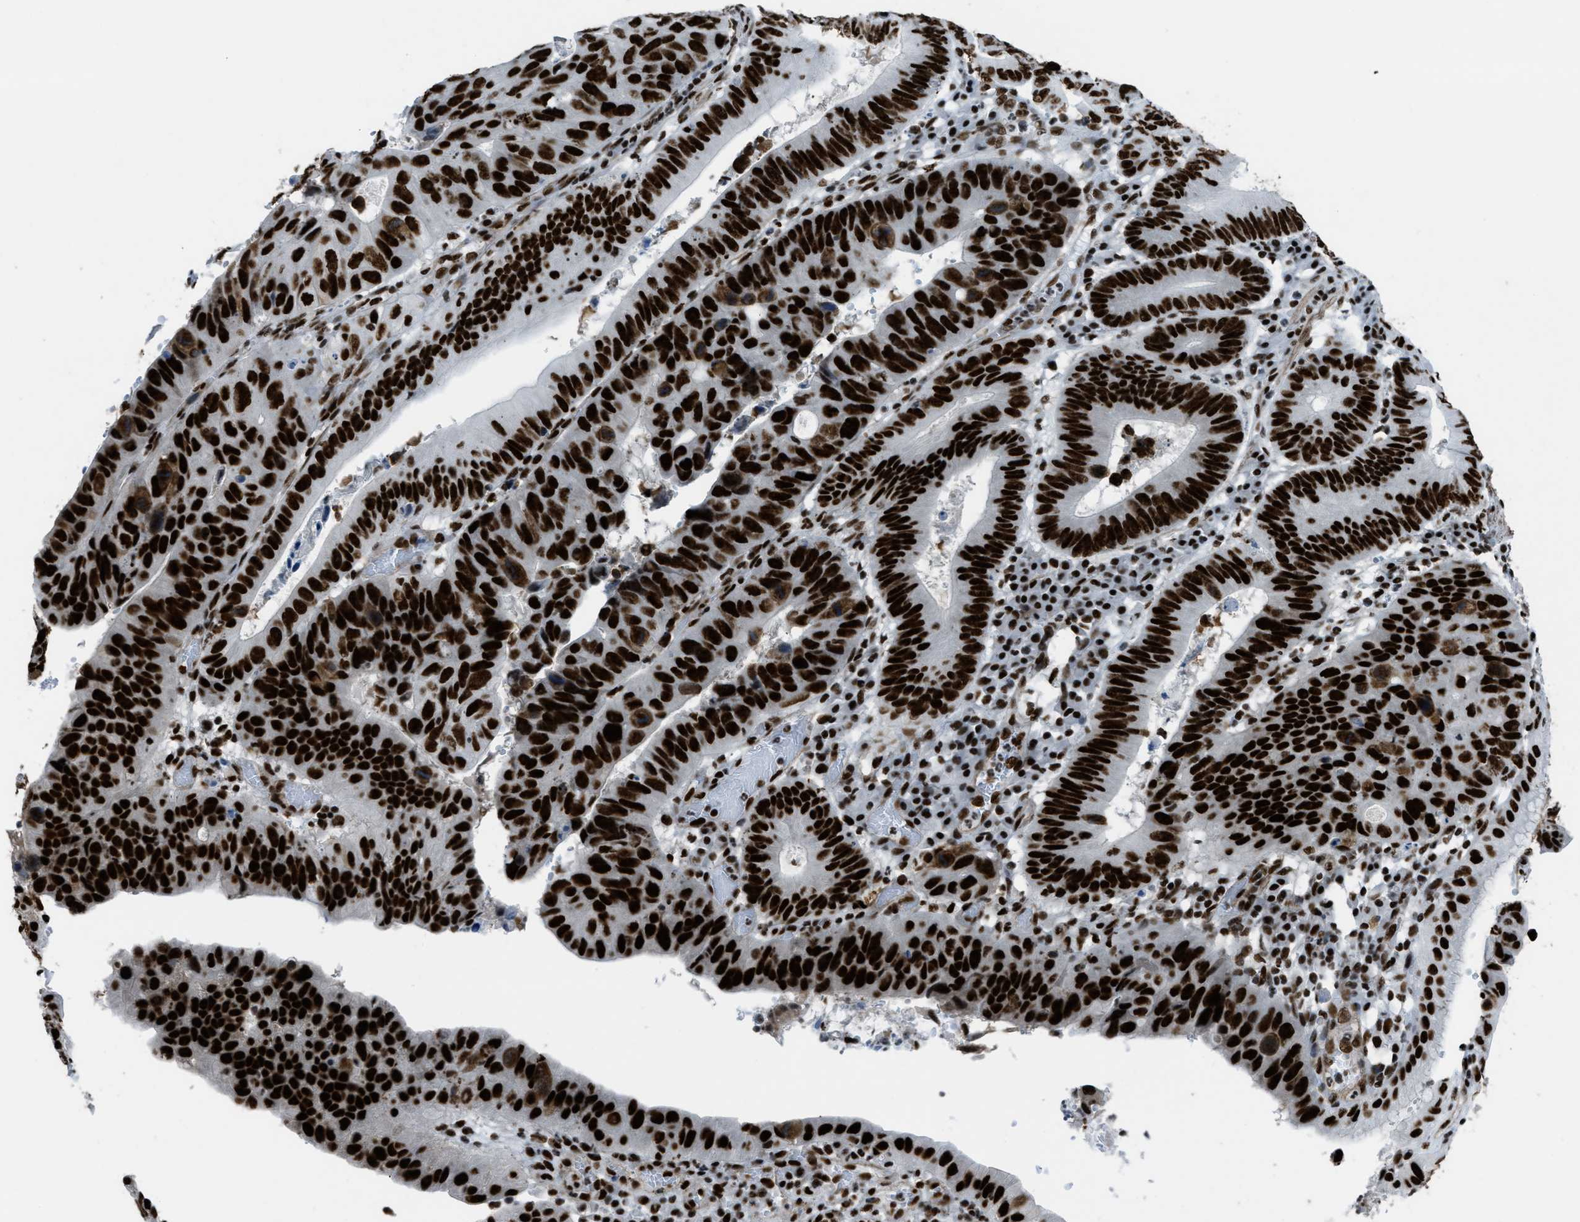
{"staining": {"intensity": "strong", "quantity": ">75%", "location": "nuclear"}, "tissue": "stomach cancer", "cell_type": "Tumor cells", "image_type": "cancer", "snomed": [{"axis": "morphology", "description": "Adenocarcinoma, NOS"}, {"axis": "topography", "description": "Stomach"}], "caption": "There is high levels of strong nuclear expression in tumor cells of stomach cancer, as demonstrated by immunohistochemical staining (brown color).", "gene": "ZNF207", "patient": {"sex": "male", "age": 59}}